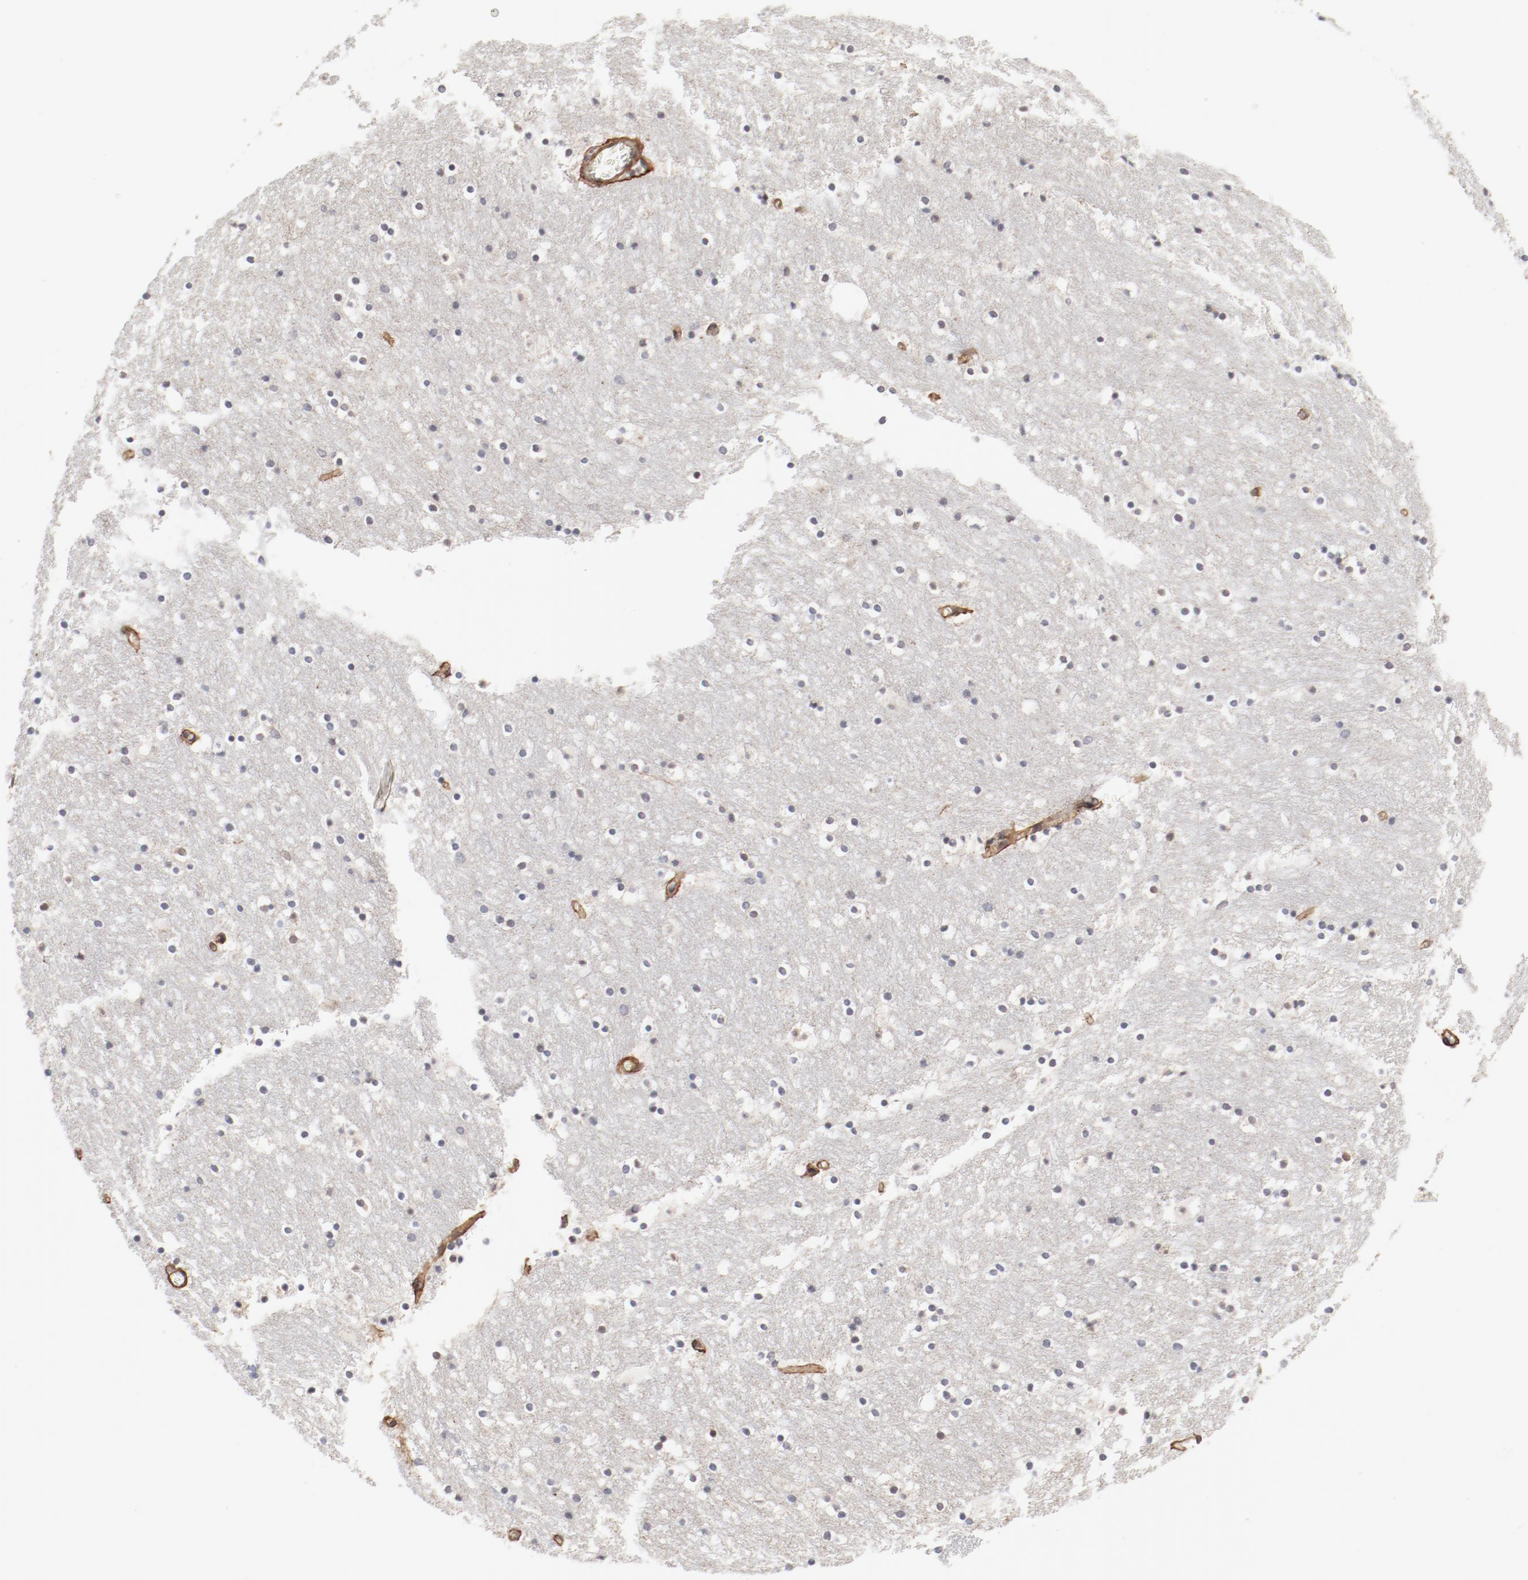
{"staining": {"intensity": "weak", "quantity": "<25%", "location": "nuclear"}, "tissue": "caudate", "cell_type": "Glial cells", "image_type": "normal", "snomed": [{"axis": "morphology", "description": "Normal tissue, NOS"}, {"axis": "topography", "description": "Lateral ventricle wall"}], "caption": "Micrograph shows no significant protein expression in glial cells of benign caudate. (DAB IHC with hematoxylin counter stain).", "gene": "MAGED4B", "patient": {"sex": "male", "age": 45}}